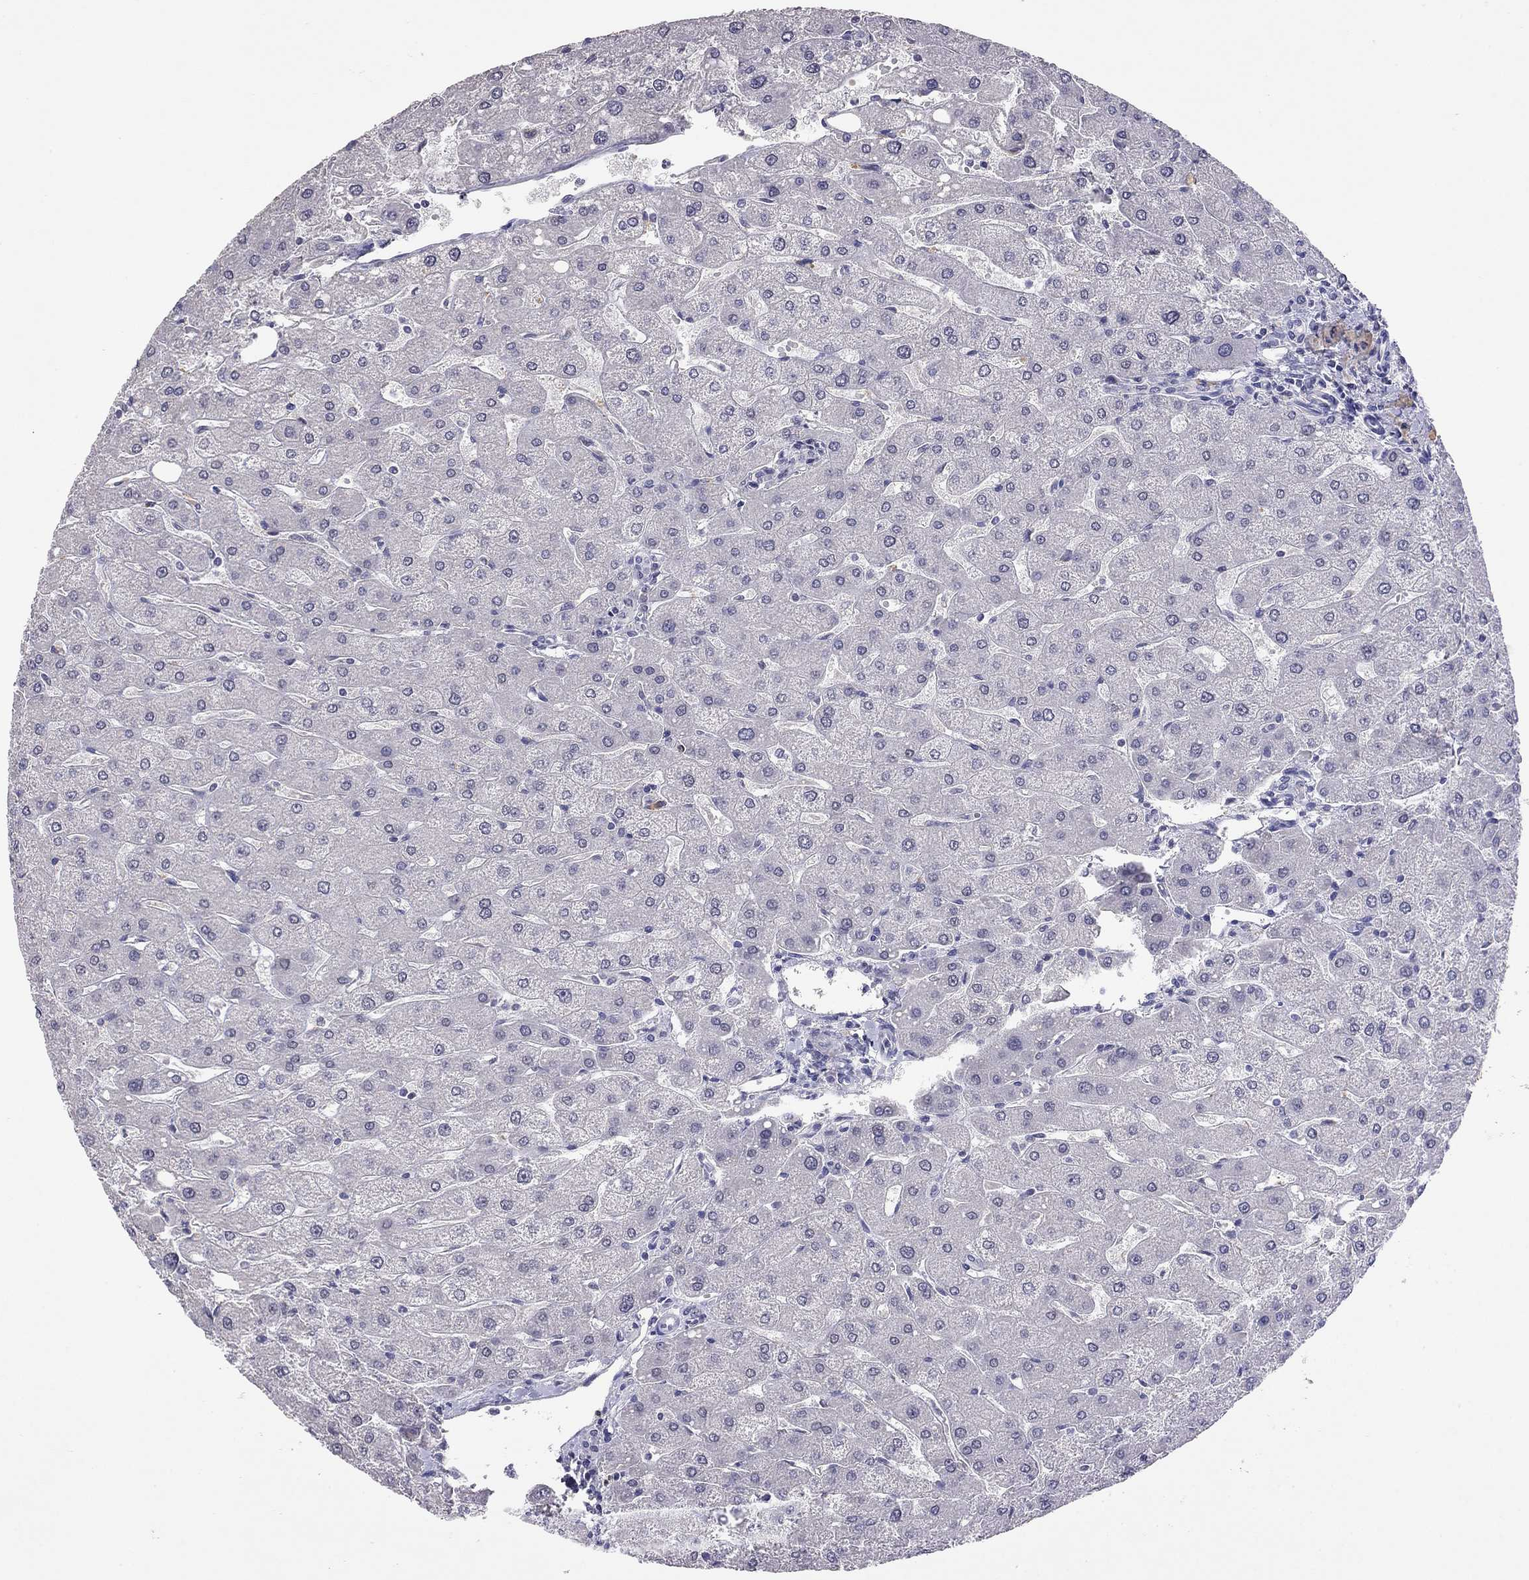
{"staining": {"intensity": "negative", "quantity": "none", "location": "none"}, "tissue": "liver", "cell_type": "Cholangiocytes", "image_type": "normal", "snomed": [{"axis": "morphology", "description": "Normal tissue, NOS"}, {"axis": "topography", "description": "Liver"}], "caption": "Human liver stained for a protein using immunohistochemistry exhibits no positivity in cholangiocytes.", "gene": "WNK3", "patient": {"sex": "male", "age": 67}}